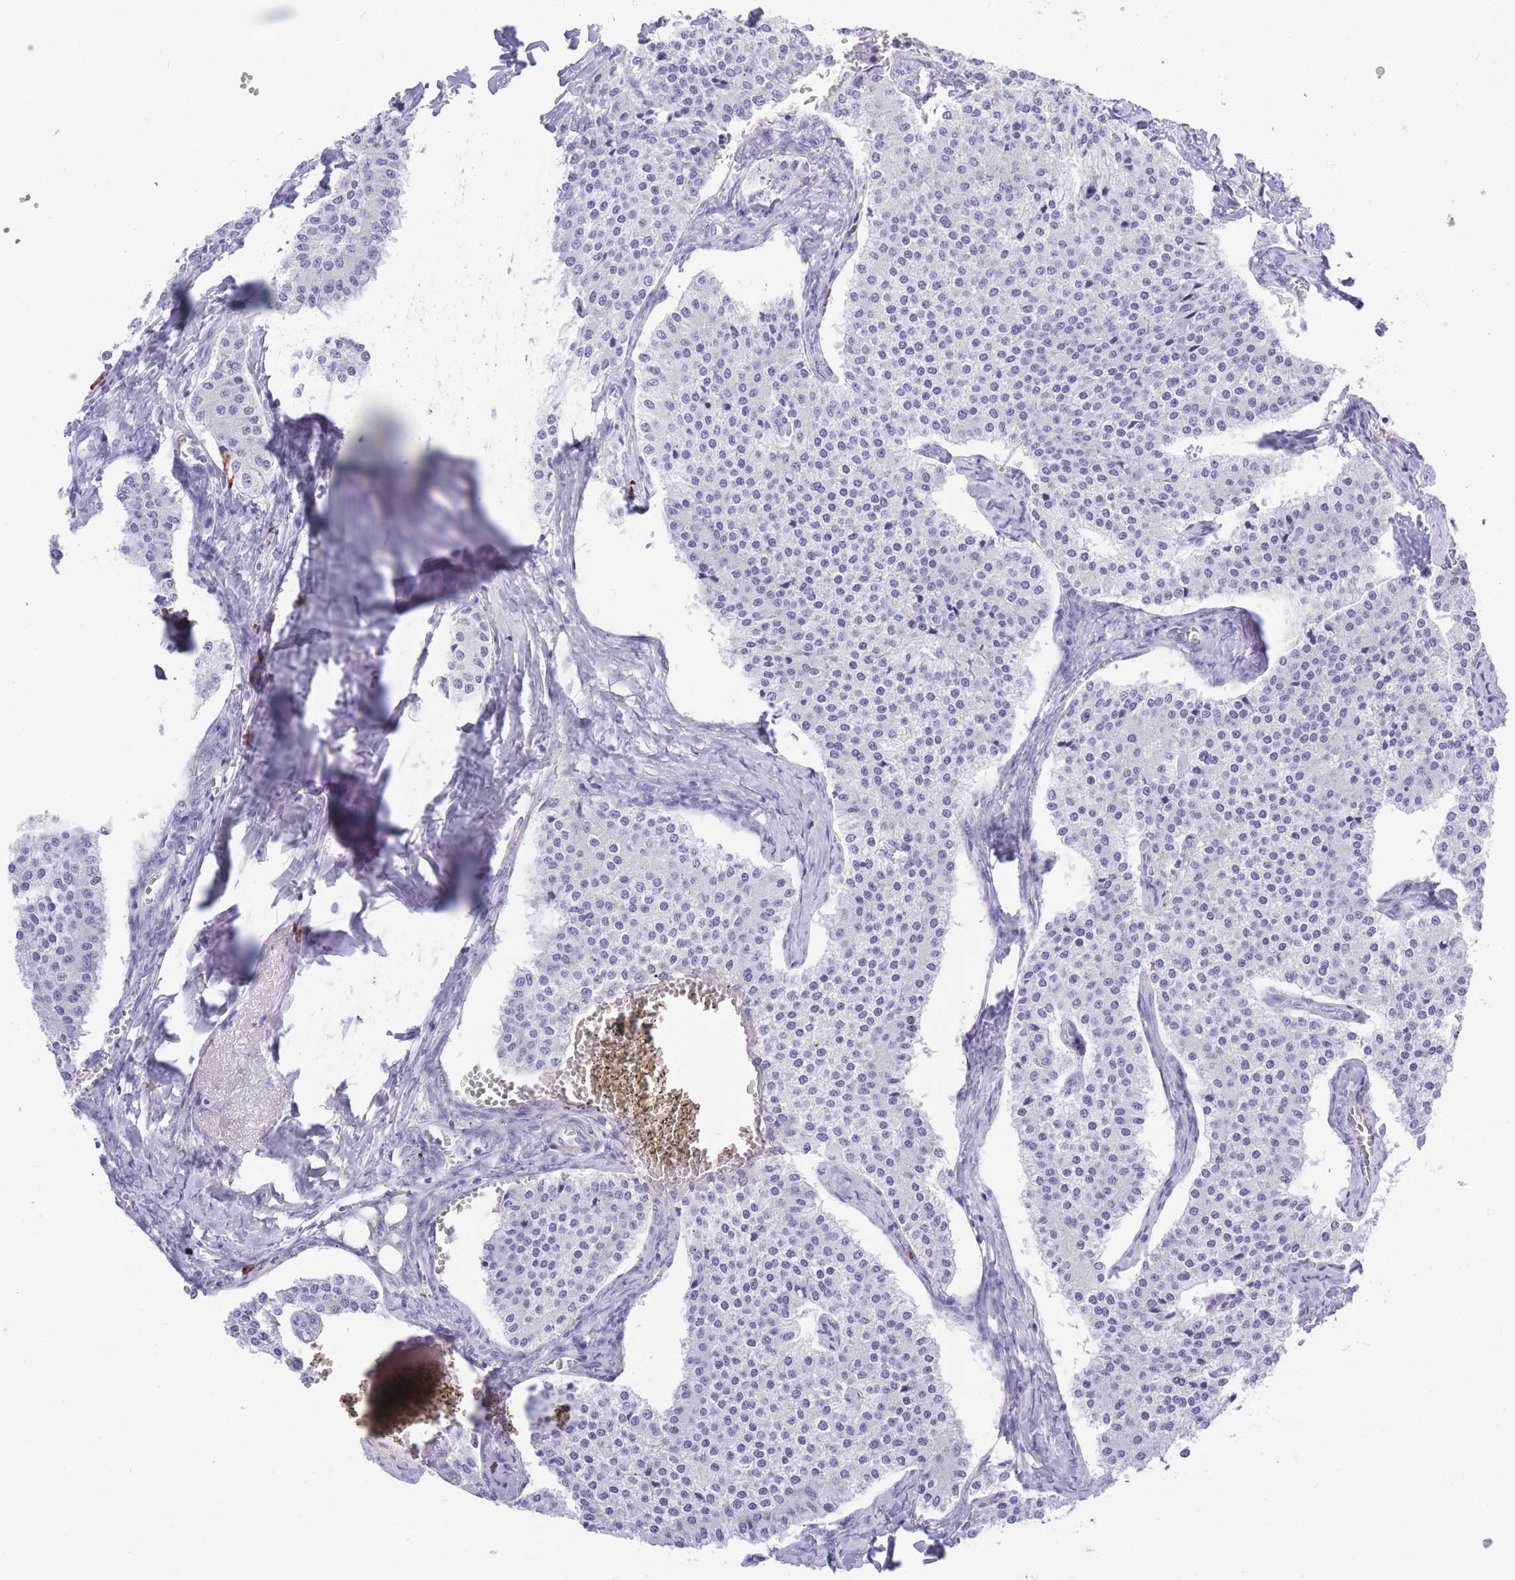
{"staining": {"intensity": "negative", "quantity": "none", "location": "none"}, "tissue": "carcinoid", "cell_type": "Tumor cells", "image_type": "cancer", "snomed": [{"axis": "morphology", "description": "Carcinoid, malignant, NOS"}, {"axis": "topography", "description": "Colon"}], "caption": "A micrograph of carcinoid stained for a protein reveals no brown staining in tumor cells.", "gene": "ZFP62", "patient": {"sex": "female", "age": 52}}